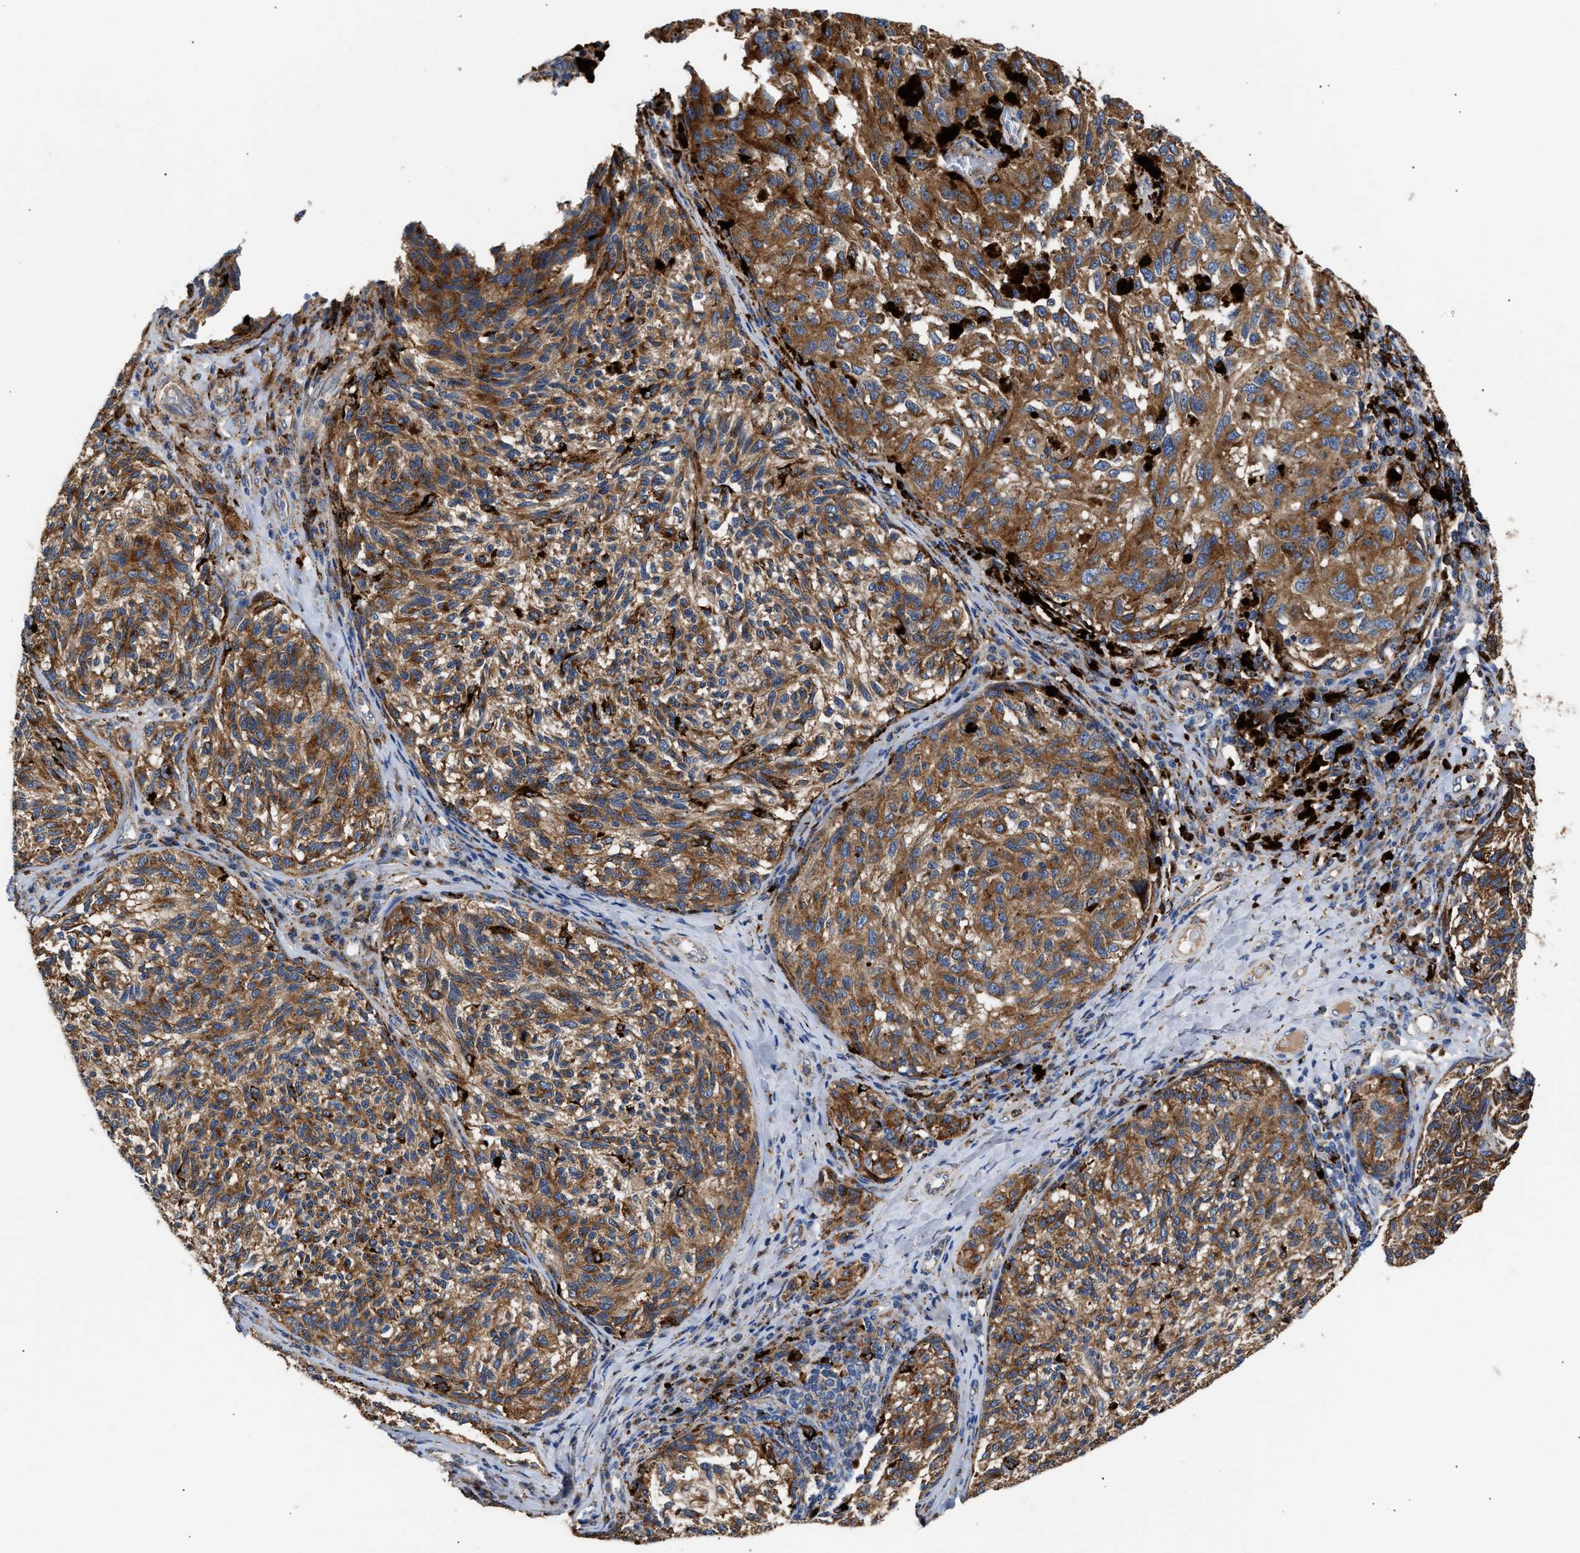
{"staining": {"intensity": "moderate", "quantity": ">75%", "location": "cytoplasmic/membranous"}, "tissue": "melanoma", "cell_type": "Tumor cells", "image_type": "cancer", "snomed": [{"axis": "morphology", "description": "Malignant melanoma, NOS"}, {"axis": "topography", "description": "Skin"}], "caption": "Immunohistochemical staining of malignant melanoma displays medium levels of moderate cytoplasmic/membranous protein positivity in about >75% of tumor cells.", "gene": "CCDC146", "patient": {"sex": "female", "age": 73}}